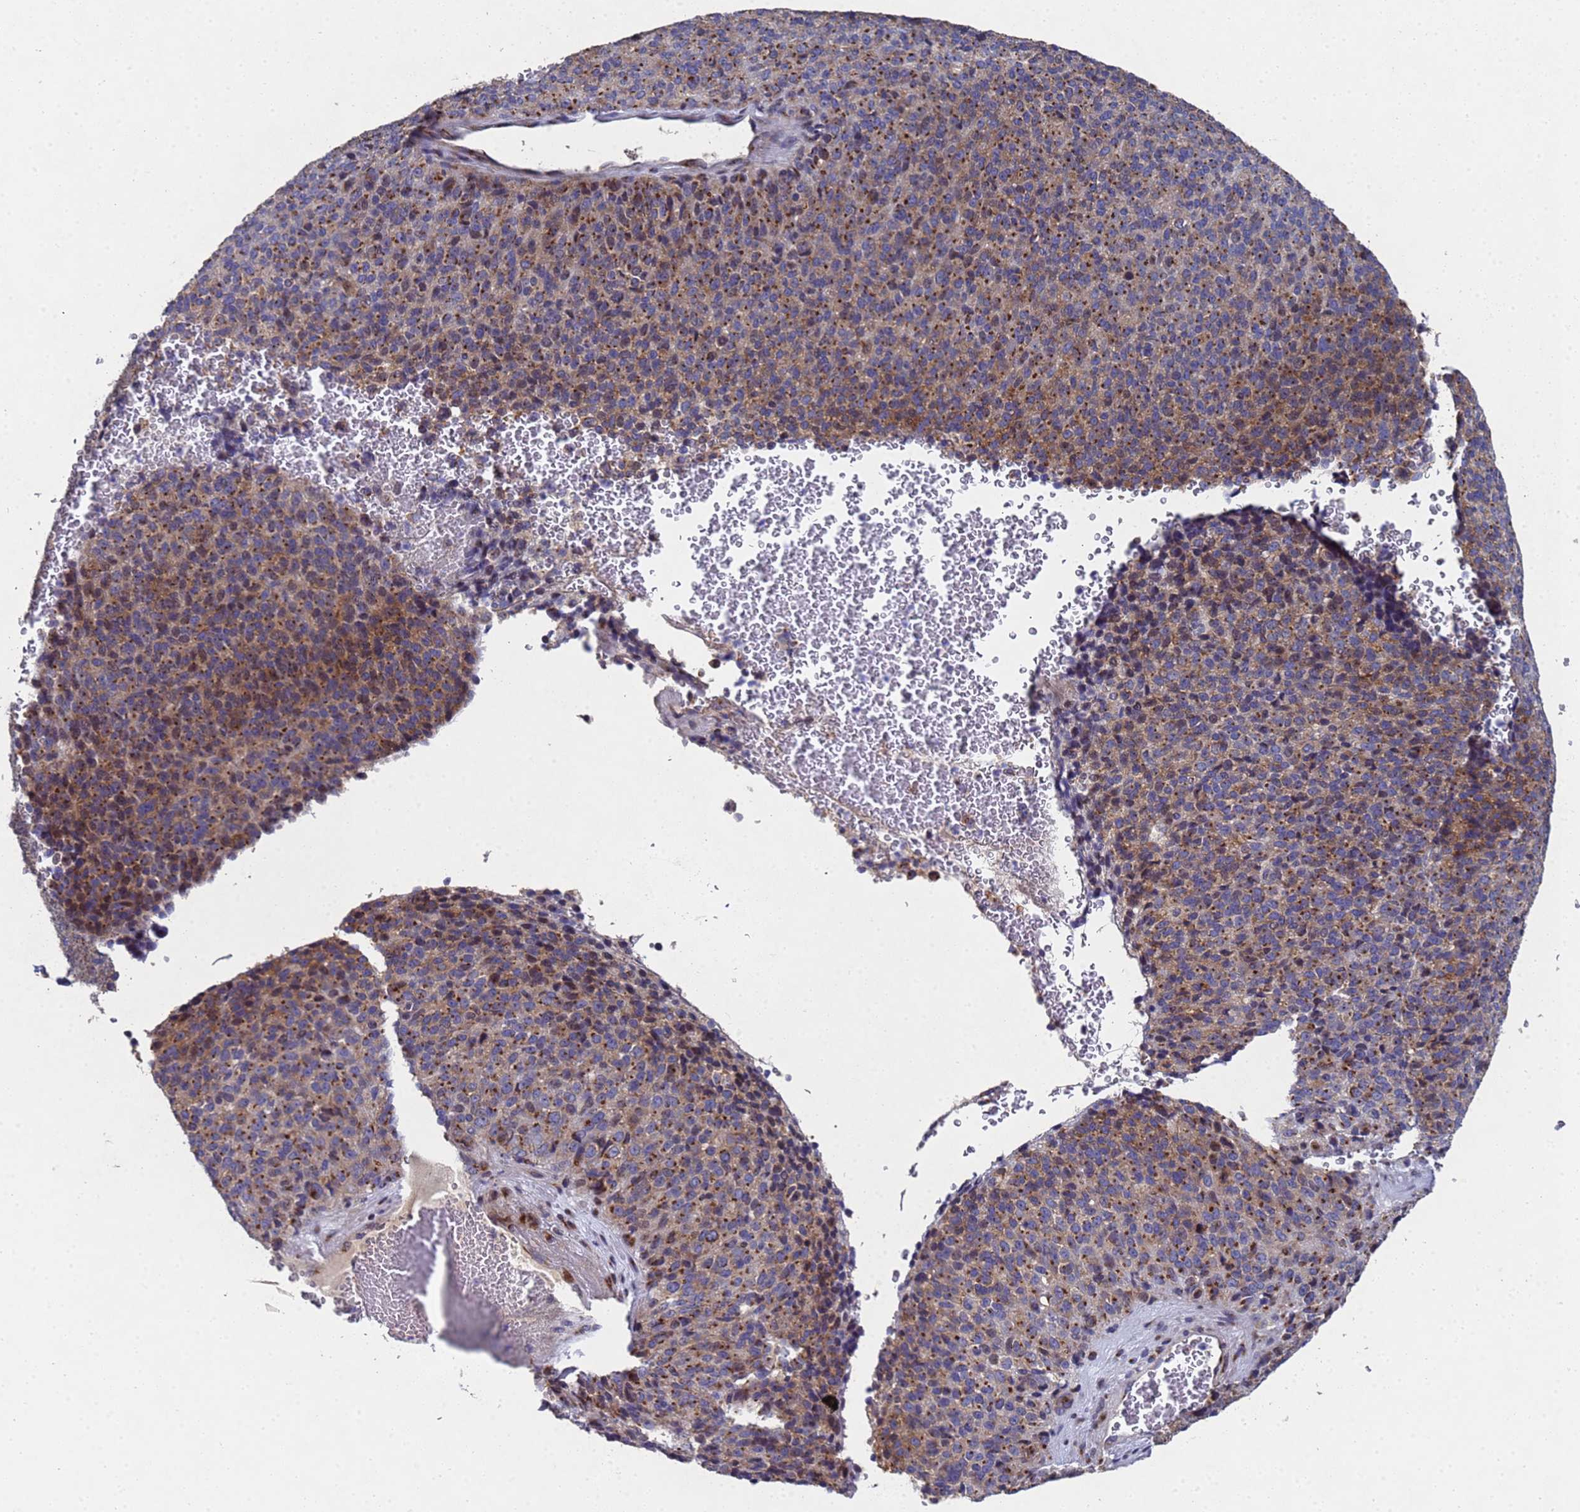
{"staining": {"intensity": "strong", "quantity": ">75%", "location": "cytoplasmic/membranous"}, "tissue": "melanoma", "cell_type": "Tumor cells", "image_type": "cancer", "snomed": [{"axis": "morphology", "description": "Malignant melanoma, Metastatic site"}, {"axis": "topography", "description": "Brain"}], "caption": "Protein expression analysis of human melanoma reveals strong cytoplasmic/membranous expression in approximately >75% of tumor cells. (brown staining indicates protein expression, while blue staining denotes nuclei).", "gene": "NSUN6", "patient": {"sex": "female", "age": 56}}